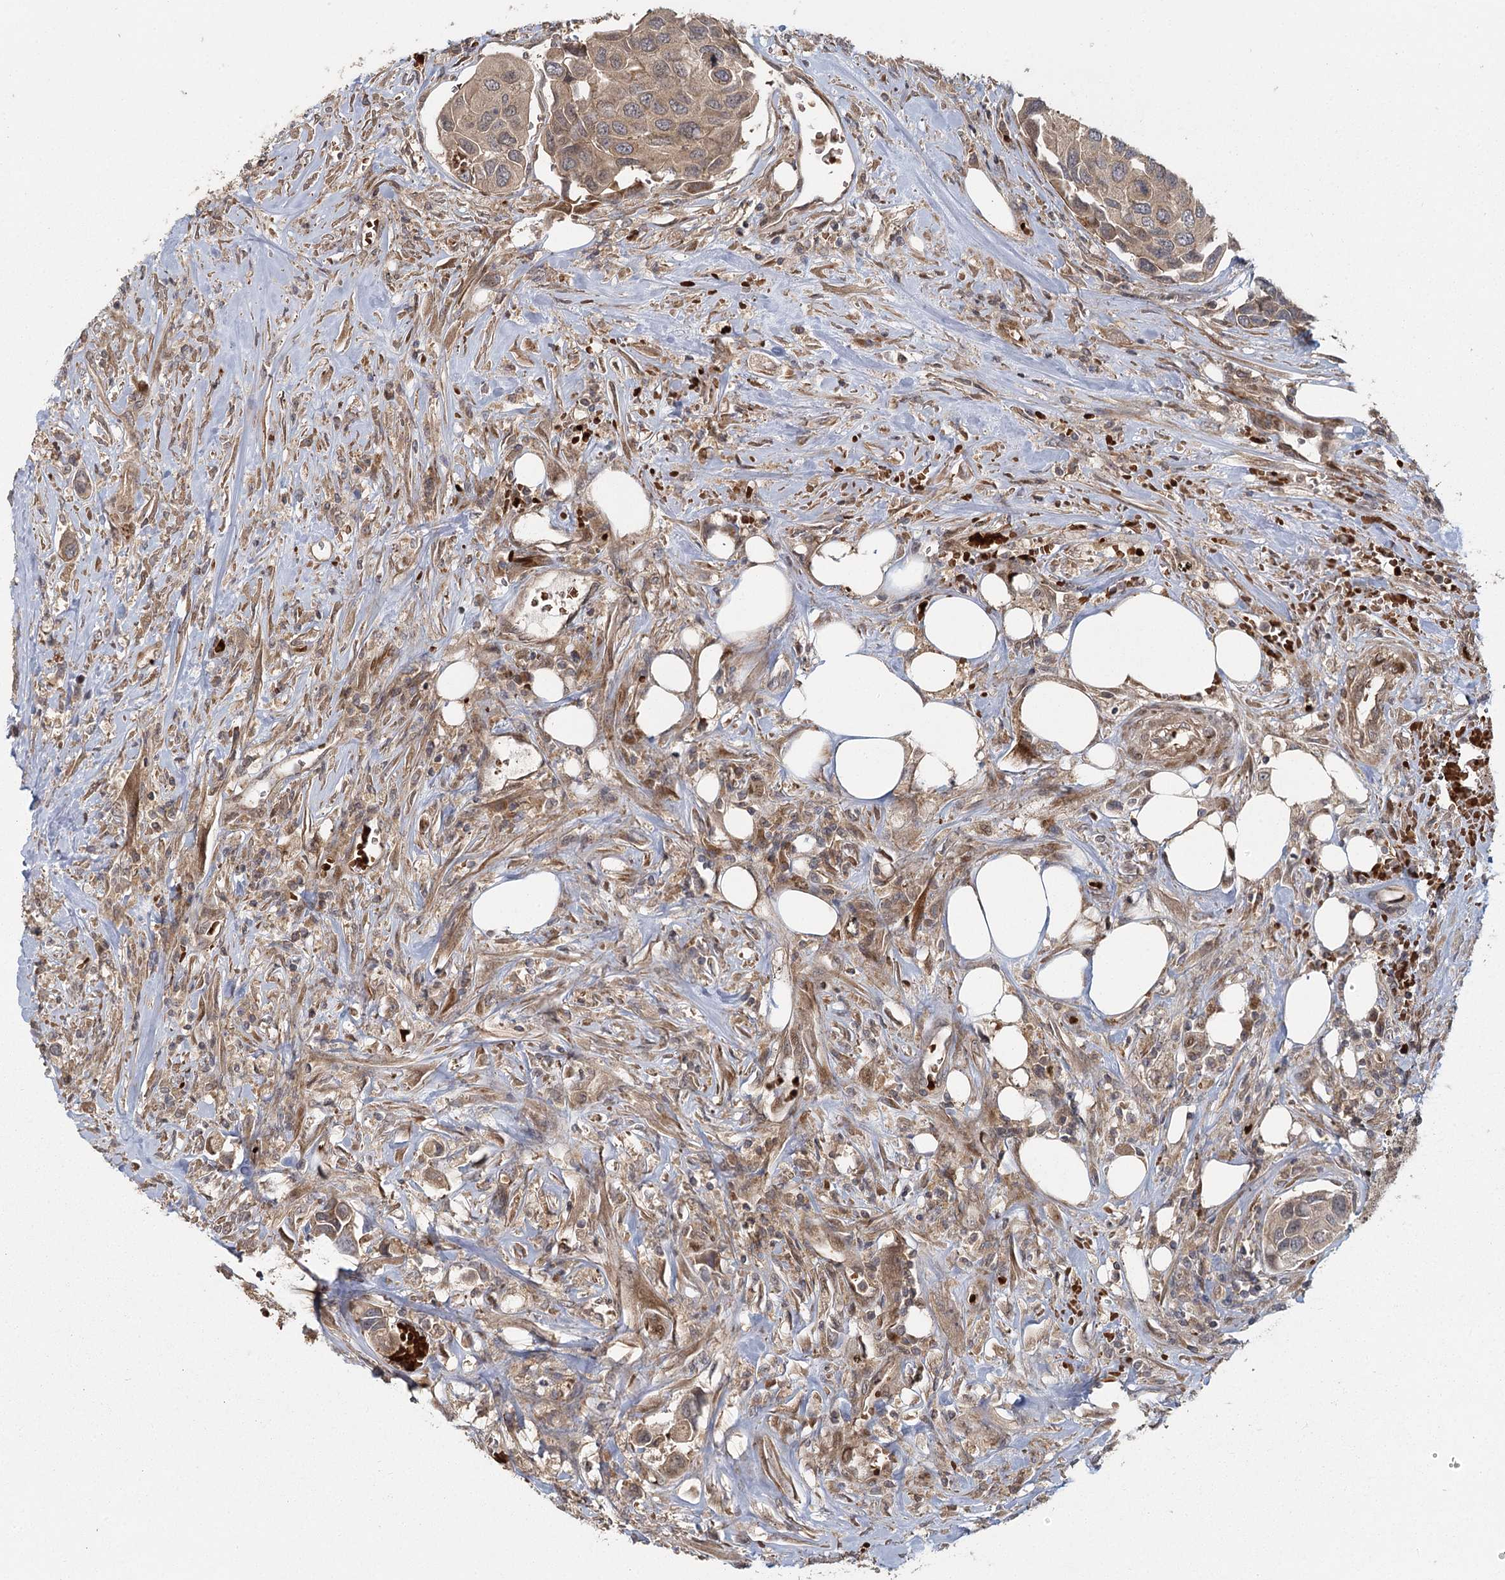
{"staining": {"intensity": "moderate", "quantity": ">75%", "location": "cytoplasmic/membranous"}, "tissue": "urothelial cancer", "cell_type": "Tumor cells", "image_type": "cancer", "snomed": [{"axis": "morphology", "description": "Urothelial carcinoma, High grade"}, {"axis": "topography", "description": "Urinary bladder"}], "caption": "High-magnification brightfield microscopy of urothelial carcinoma (high-grade) stained with DAB (3,3'-diaminobenzidine) (brown) and counterstained with hematoxylin (blue). tumor cells exhibit moderate cytoplasmic/membranous staining is seen in about>75% of cells.", "gene": "RAPGEF6", "patient": {"sex": "male", "age": 74}}